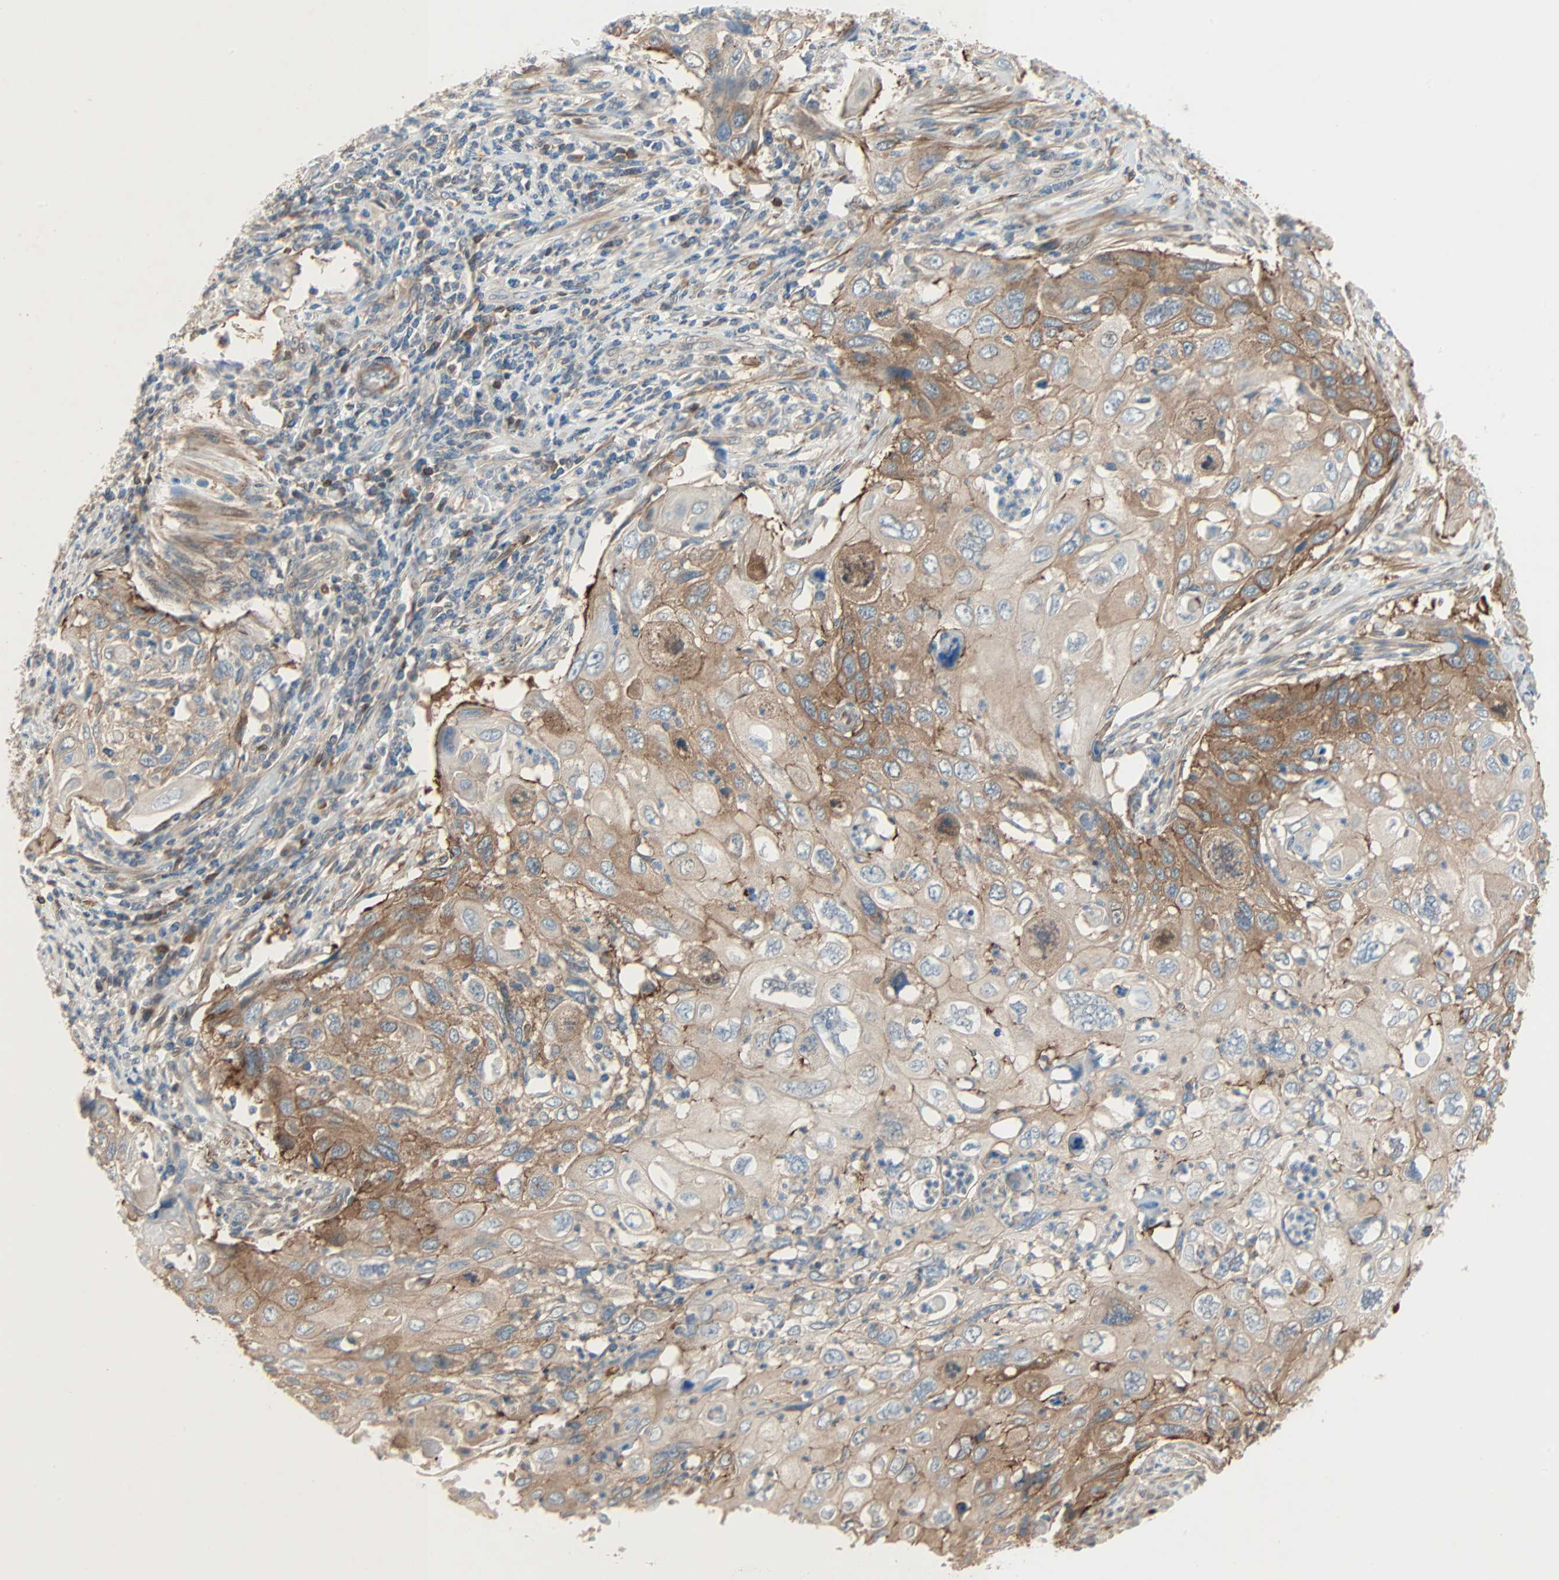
{"staining": {"intensity": "strong", "quantity": "25%-75%", "location": "cytoplasmic/membranous"}, "tissue": "cervical cancer", "cell_type": "Tumor cells", "image_type": "cancer", "snomed": [{"axis": "morphology", "description": "Squamous cell carcinoma, NOS"}, {"axis": "topography", "description": "Cervix"}], "caption": "There is high levels of strong cytoplasmic/membranous staining in tumor cells of cervical squamous cell carcinoma, as demonstrated by immunohistochemical staining (brown color).", "gene": "TNFRSF12A", "patient": {"sex": "female", "age": 70}}